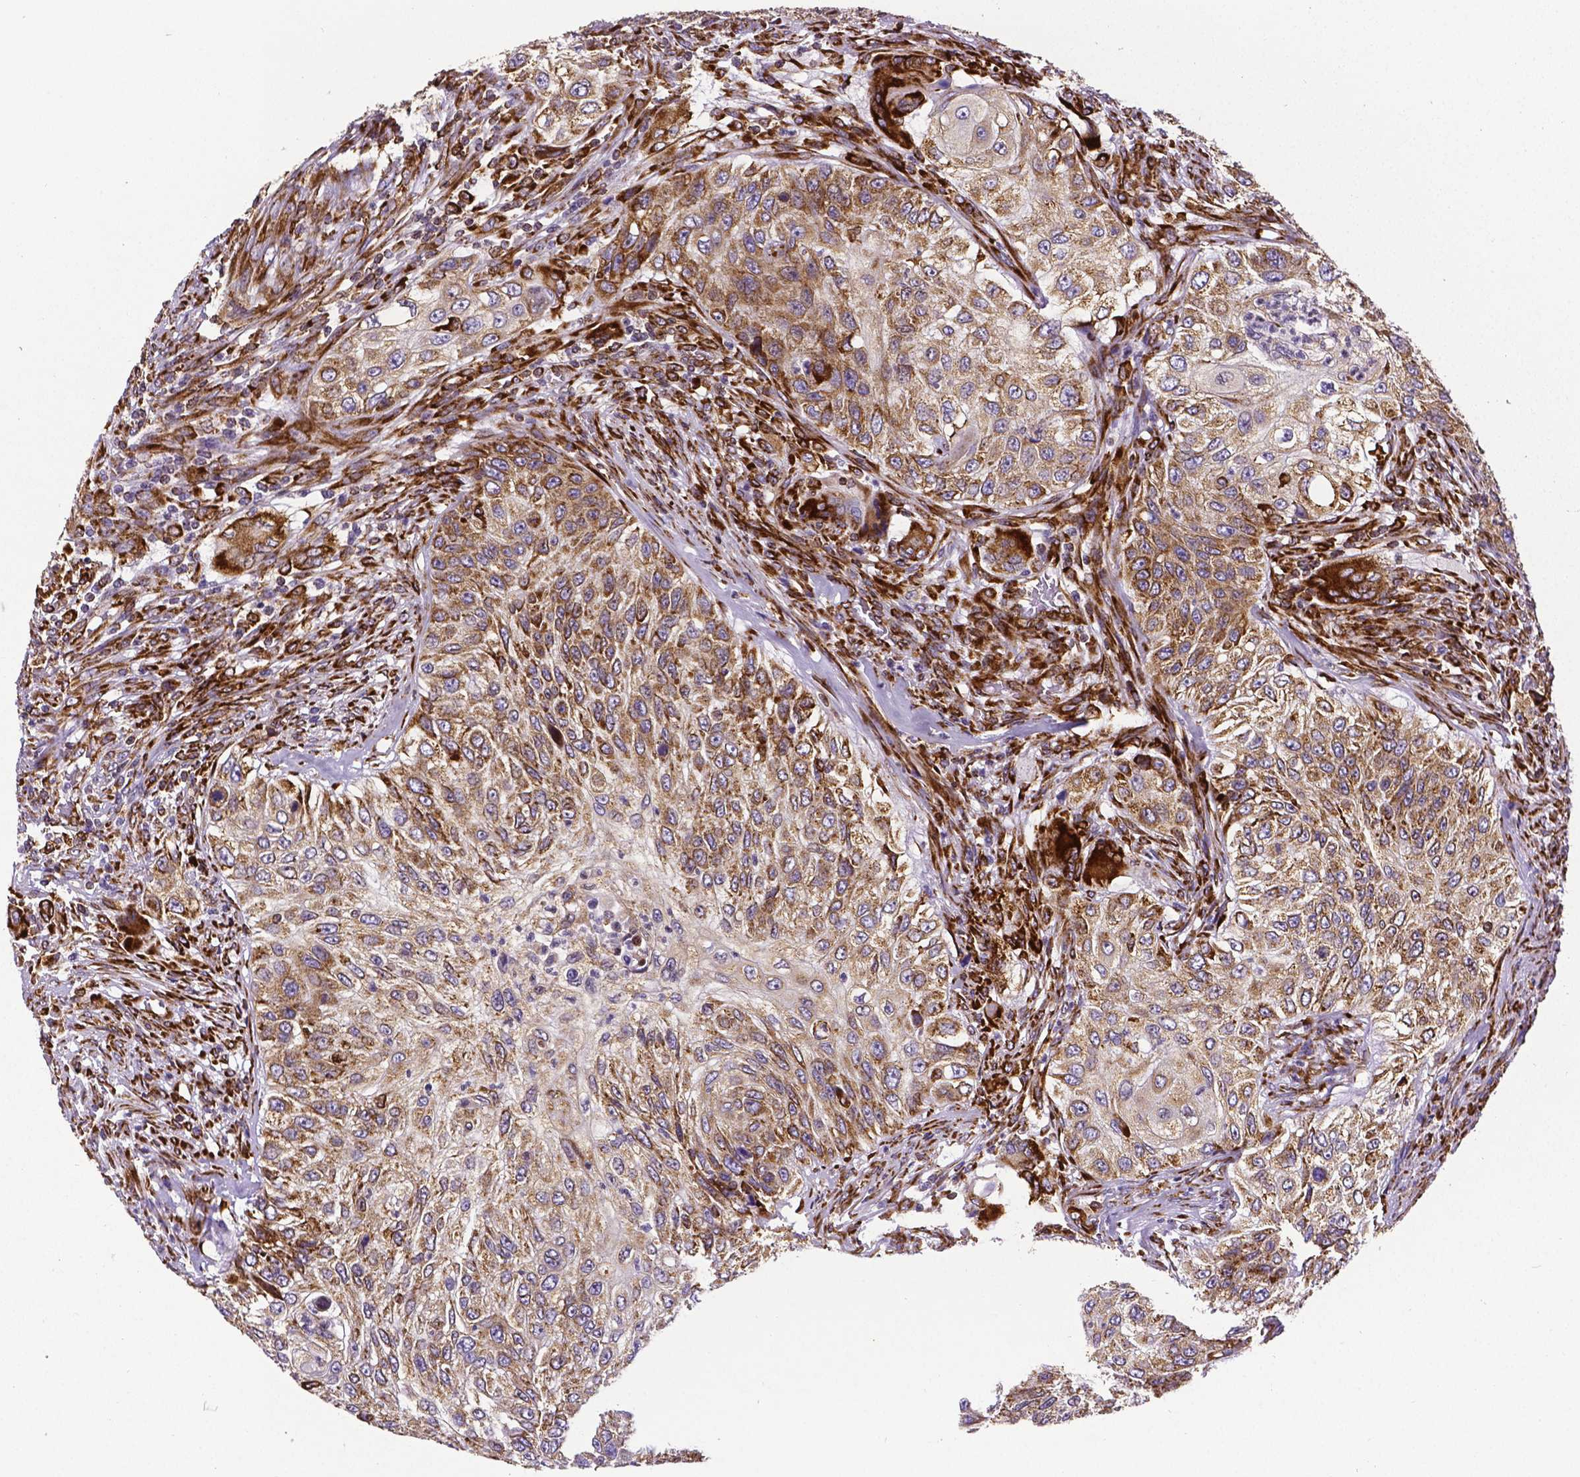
{"staining": {"intensity": "moderate", "quantity": ">75%", "location": "cytoplasmic/membranous"}, "tissue": "urothelial cancer", "cell_type": "Tumor cells", "image_type": "cancer", "snomed": [{"axis": "morphology", "description": "Urothelial carcinoma, High grade"}, {"axis": "topography", "description": "Urinary bladder"}], "caption": "Immunohistochemical staining of human high-grade urothelial carcinoma shows moderate cytoplasmic/membranous protein staining in approximately >75% of tumor cells.", "gene": "MTDH", "patient": {"sex": "female", "age": 60}}